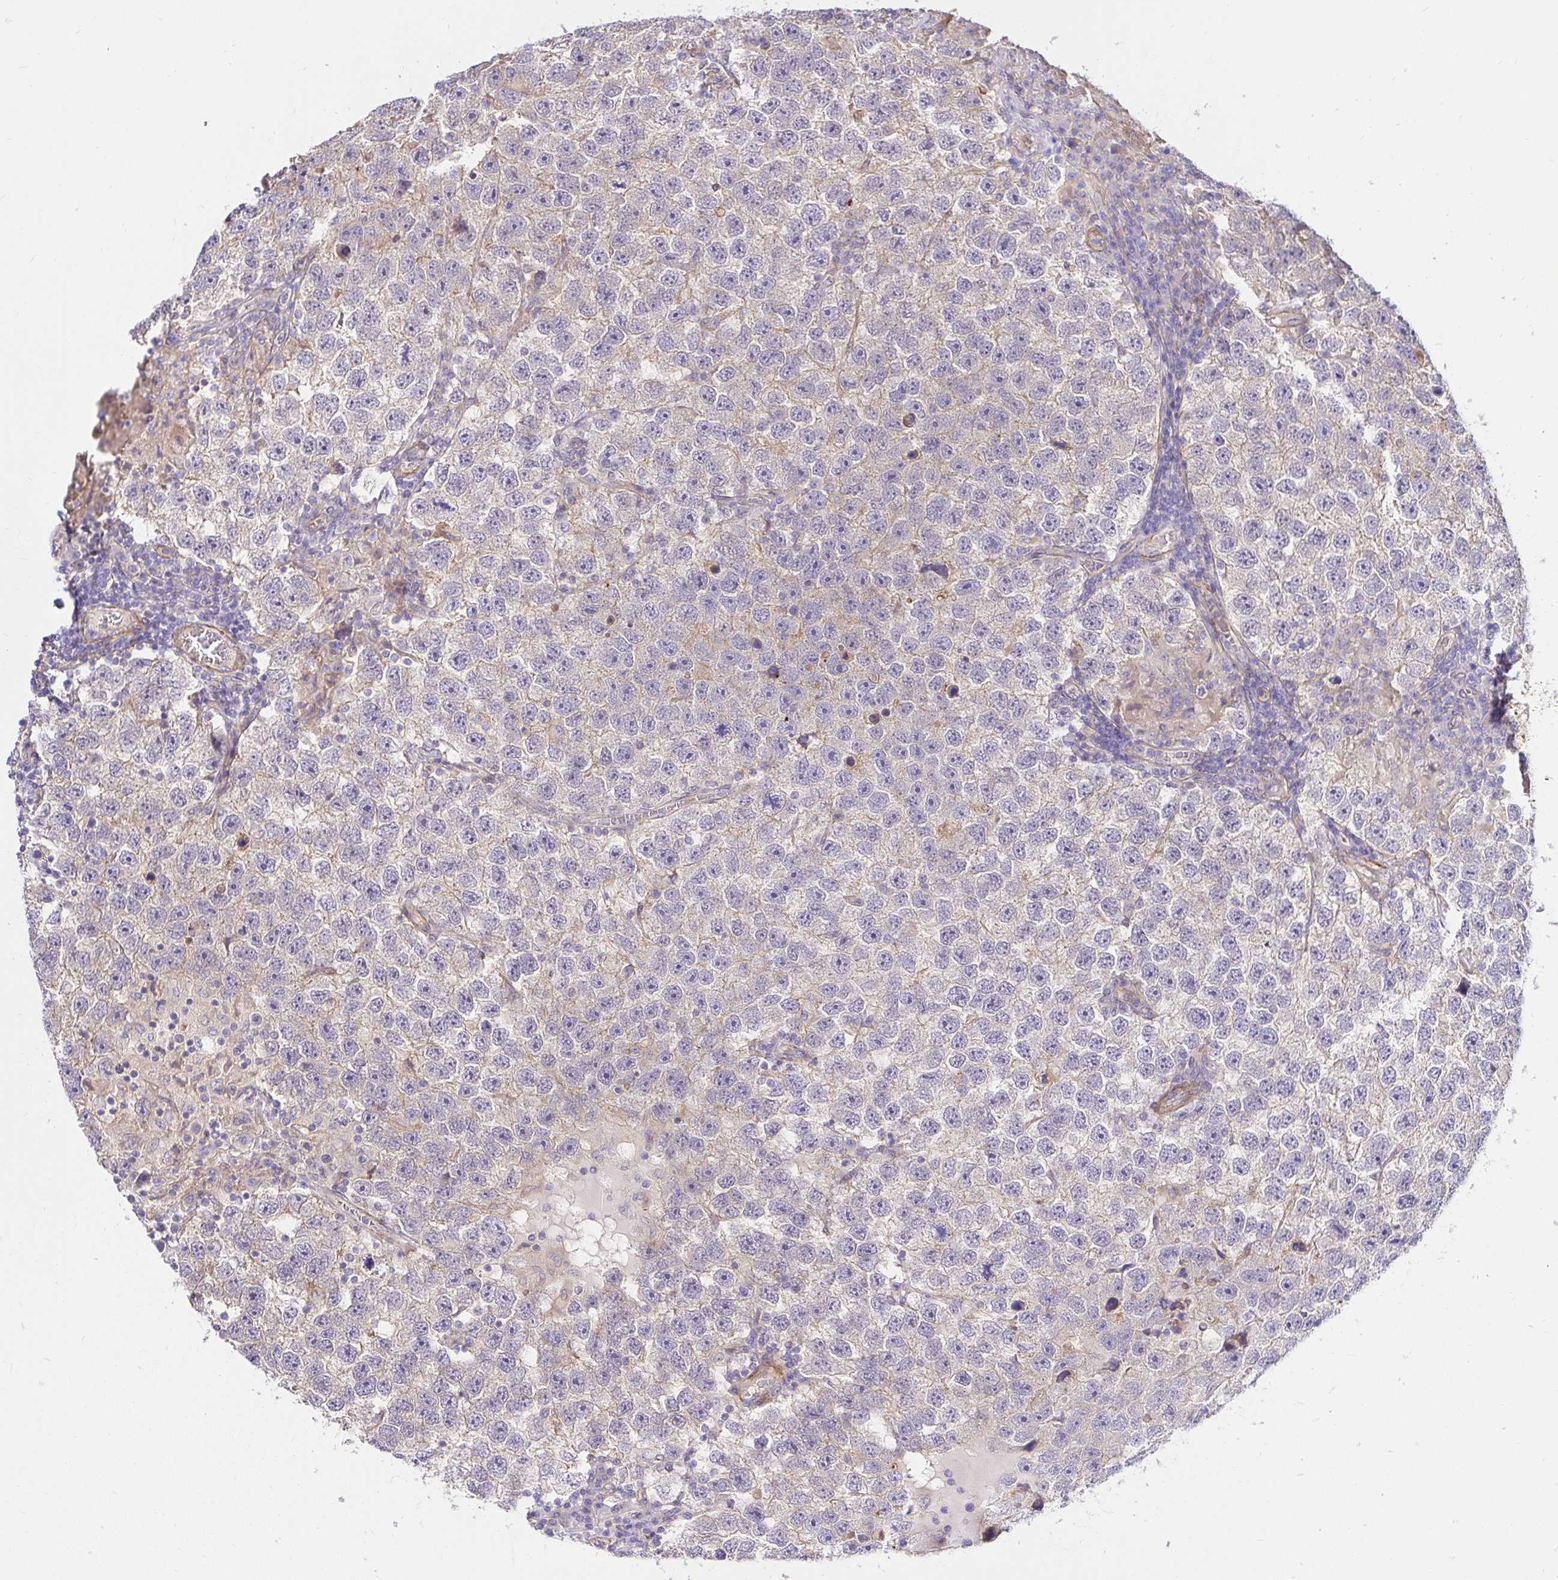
{"staining": {"intensity": "negative", "quantity": "none", "location": "none"}, "tissue": "testis cancer", "cell_type": "Tumor cells", "image_type": "cancer", "snomed": [{"axis": "morphology", "description": "Seminoma, NOS"}, {"axis": "topography", "description": "Testis"}], "caption": "A histopathology image of testis cancer (seminoma) stained for a protein demonstrates no brown staining in tumor cells.", "gene": "YAP1", "patient": {"sex": "male", "age": 26}}